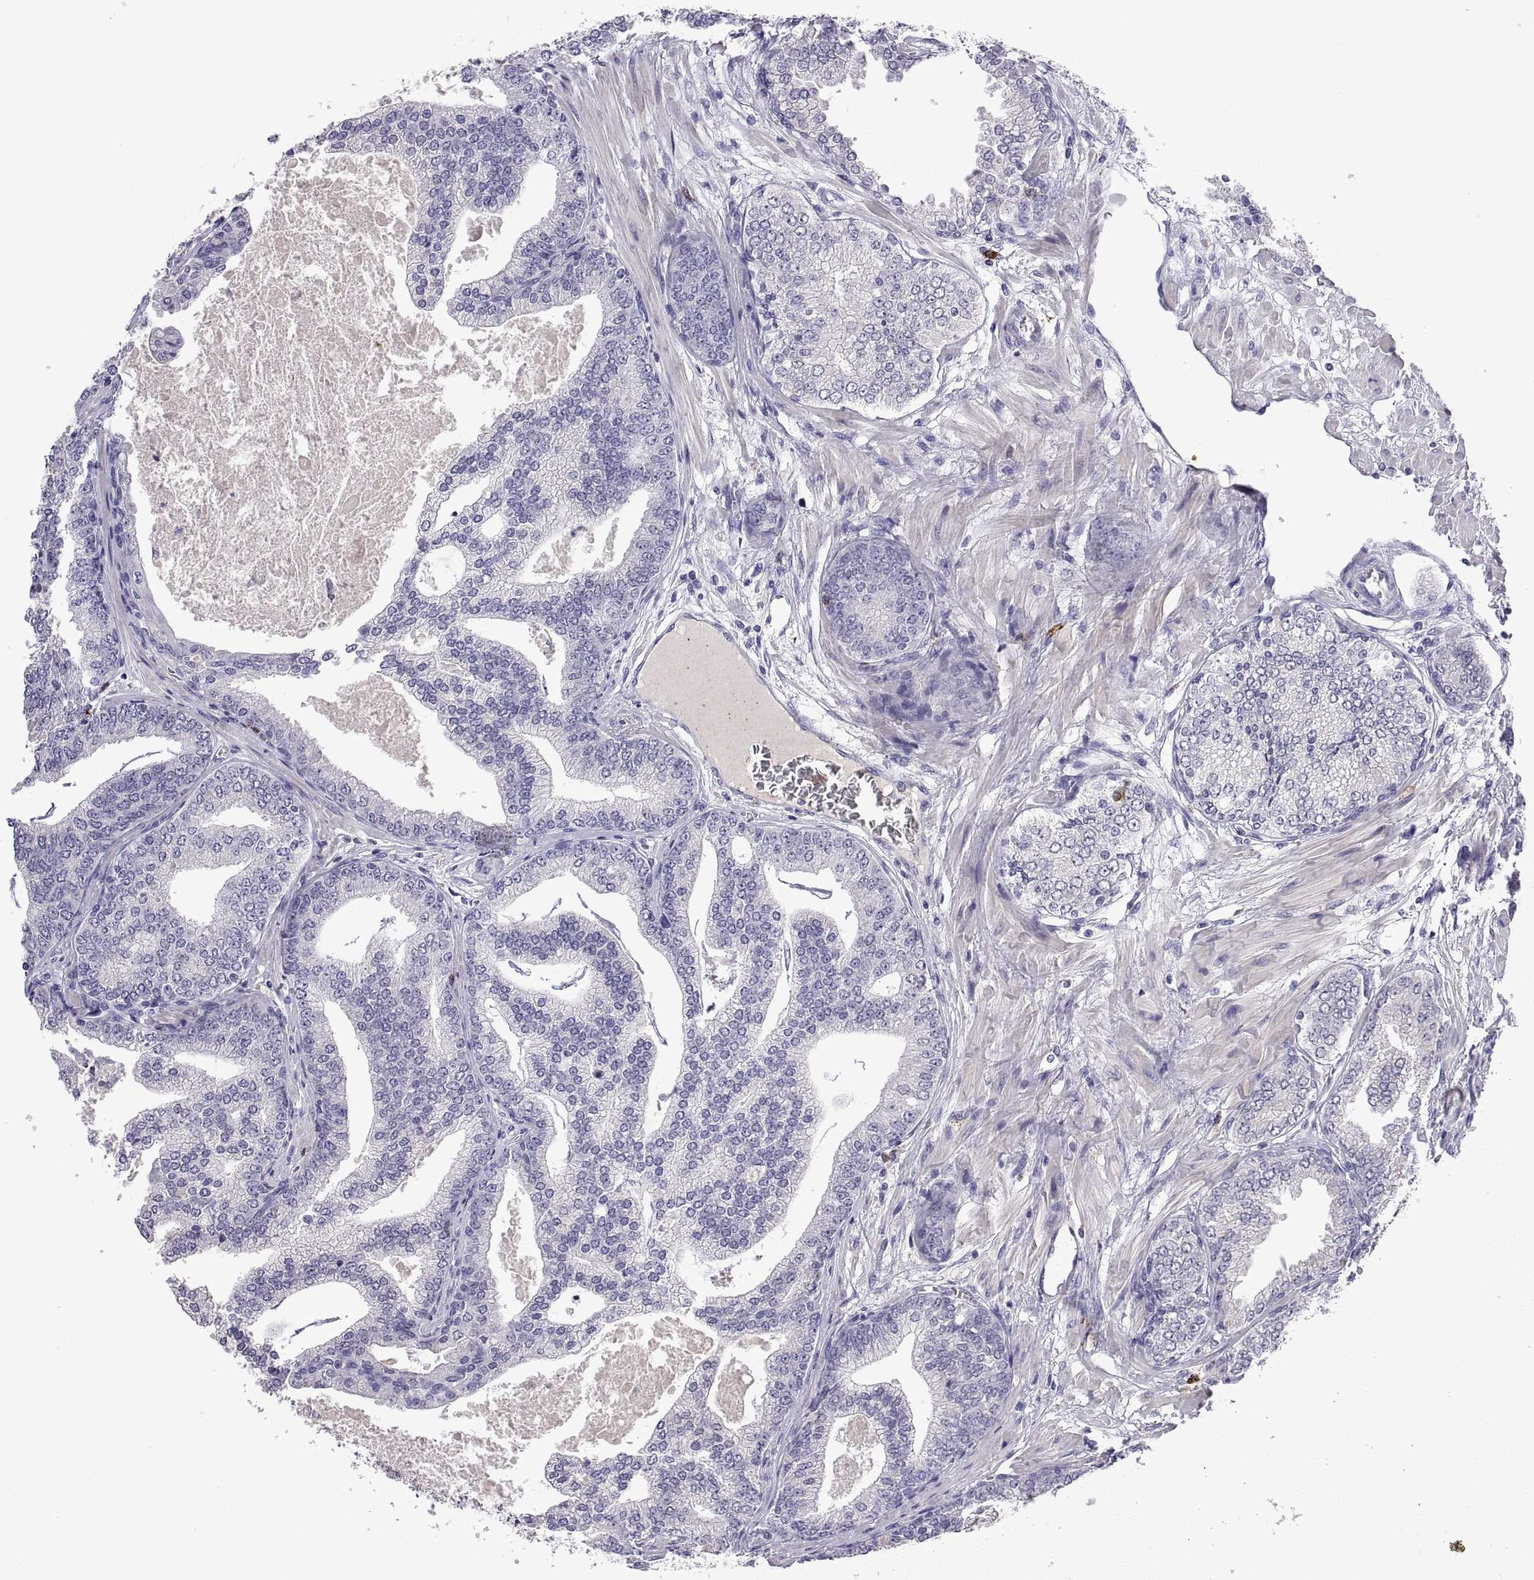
{"staining": {"intensity": "negative", "quantity": "none", "location": "none"}, "tissue": "prostate cancer", "cell_type": "Tumor cells", "image_type": "cancer", "snomed": [{"axis": "morphology", "description": "Adenocarcinoma, NOS"}, {"axis": "topography", "description": "Prostate"}], "caption": "There is no significant staining in tumor cells of prostate cancer.", "gene": "MS4A1", "patient": {"sex": "male", "age": 64}}